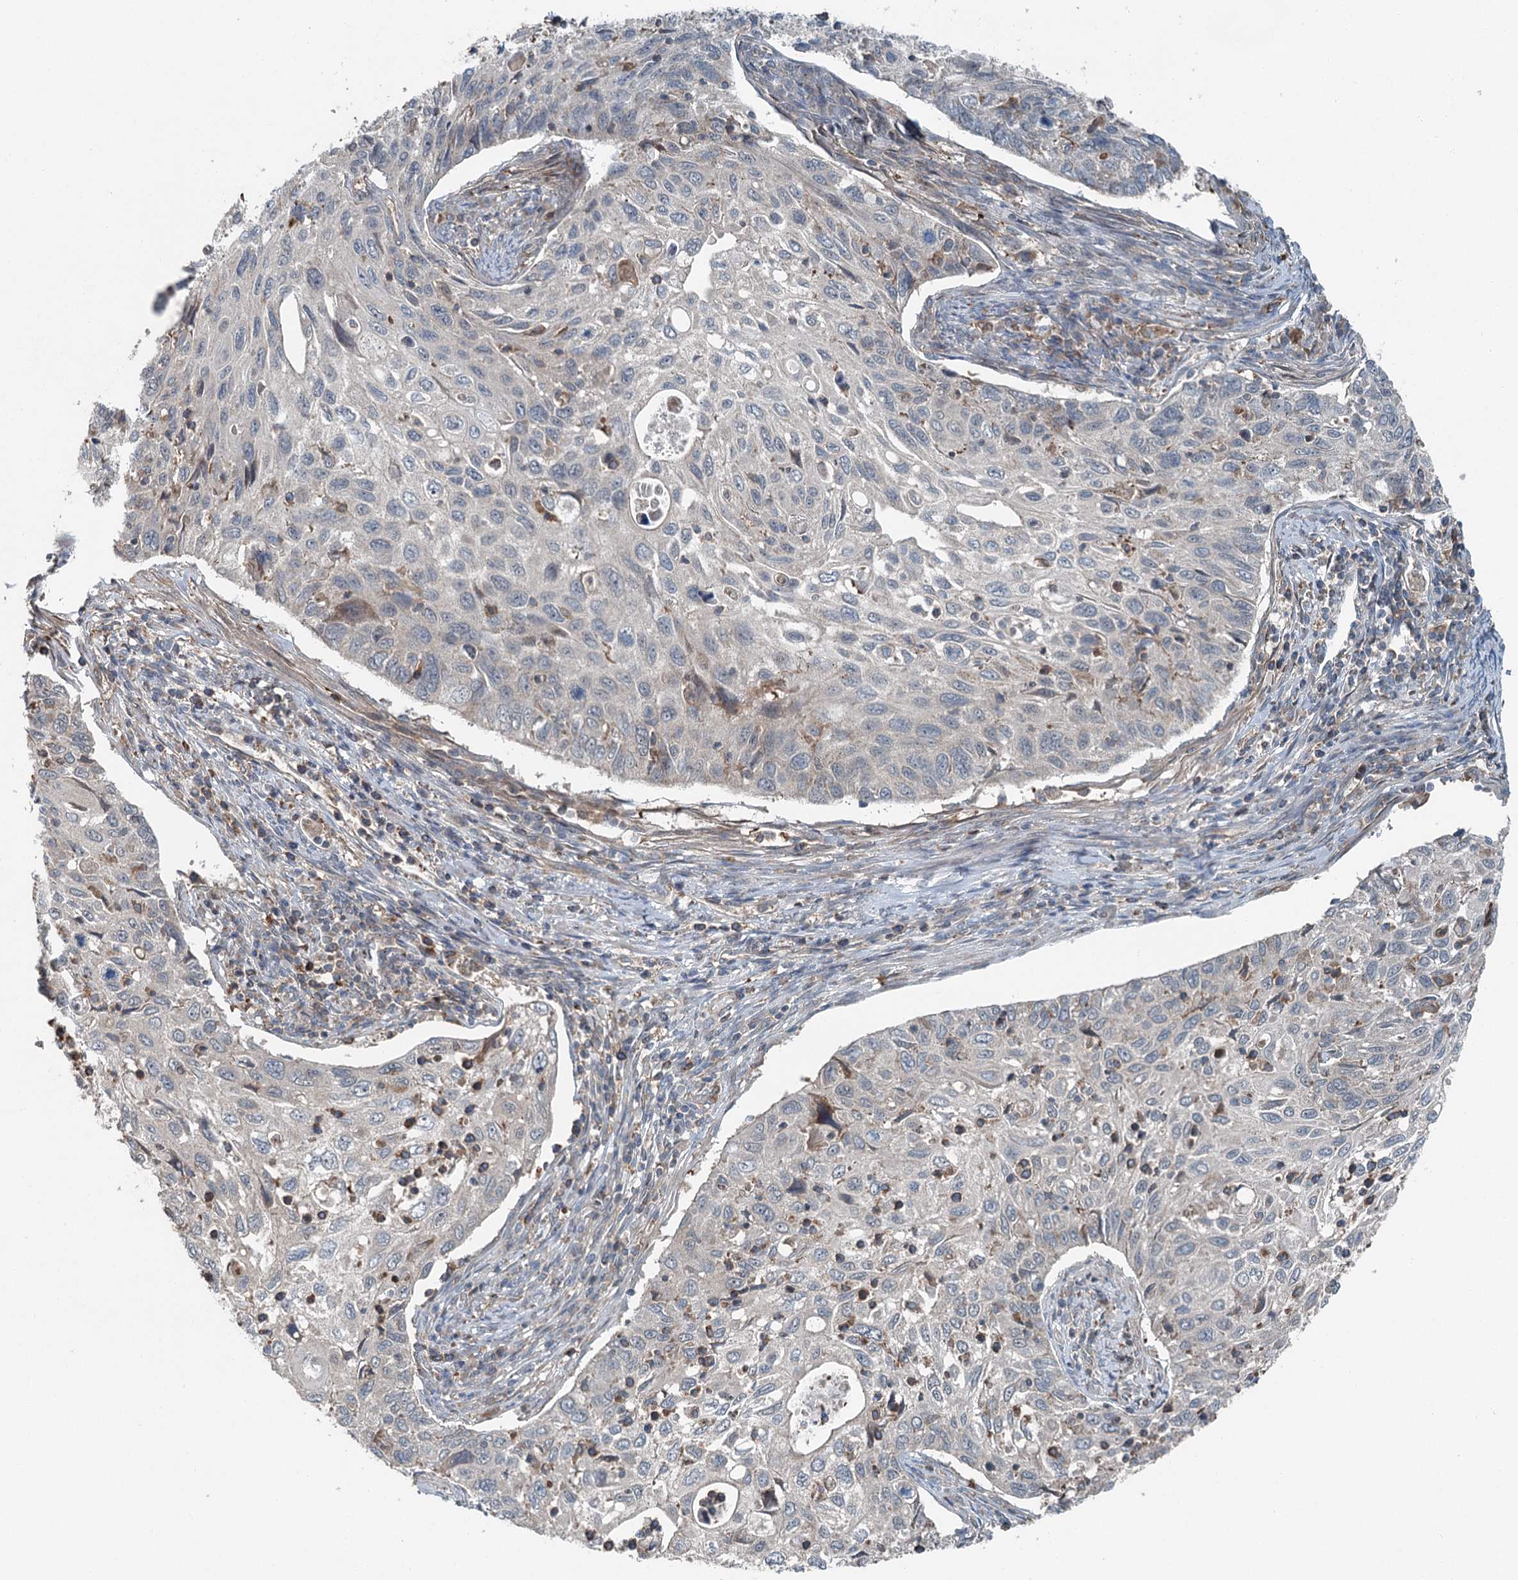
{"staining": {"intensity": "negative", "quantity": "none", "location": "none"}, "tissue": "cervical cancer", "cell_type": "Tumor cells", "image_type": "cancer", "snomed": [{"axis": "morphology", "description": "Squamous cell carcinoma, NOS"}, {"axis": "topography", "description": "Cervix"}], "caption": "An image of human cervical squamous cell carcinoma is negative for staining in tumor cells.", "gene": "SKIC3", "patient": {"sex": "female", "age": 70}}